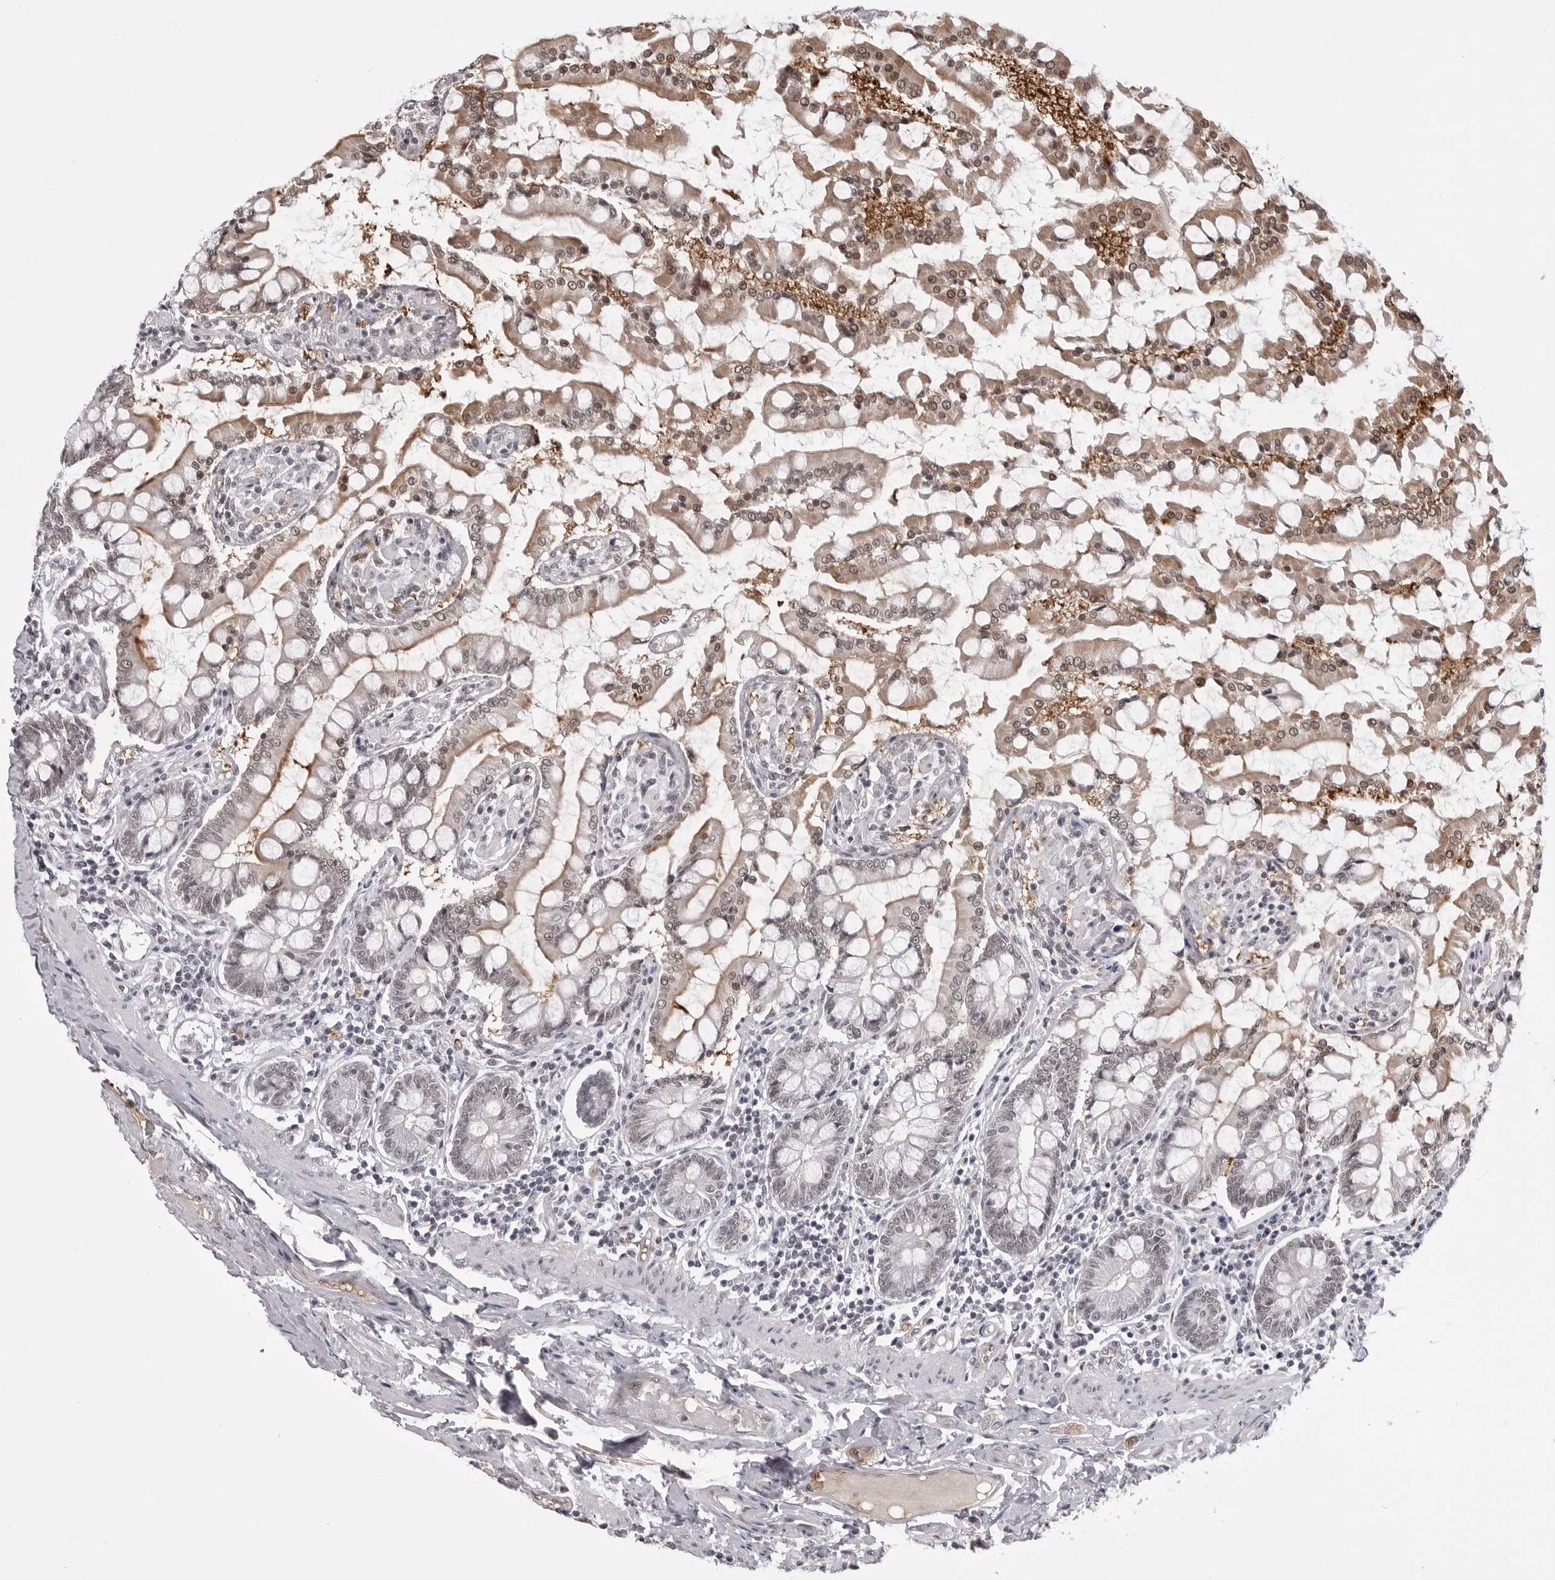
{"staining": {"intensity": "moderate", "quantity": "25%-75%", "location": "cytoplasmic/membranous,nuclear"}, "tissue": "small intestine", "cell_type": "Glandular cells", "image_type": "normal", "snomed": [{"axis": "morphology", "description": "Normal tissue, NOS"}, {"axis": "topography", "description": "Small intestine"}], "caption": "Immunohistochemical staining of normal small intestine reveals 25%-75% levels of moderate cytoplasmic/membranous,nuclear protein expression in about 25%-75% of glandular cells.", "gene": "PHF3", "patient": {"sex": "male", "age": 41}}